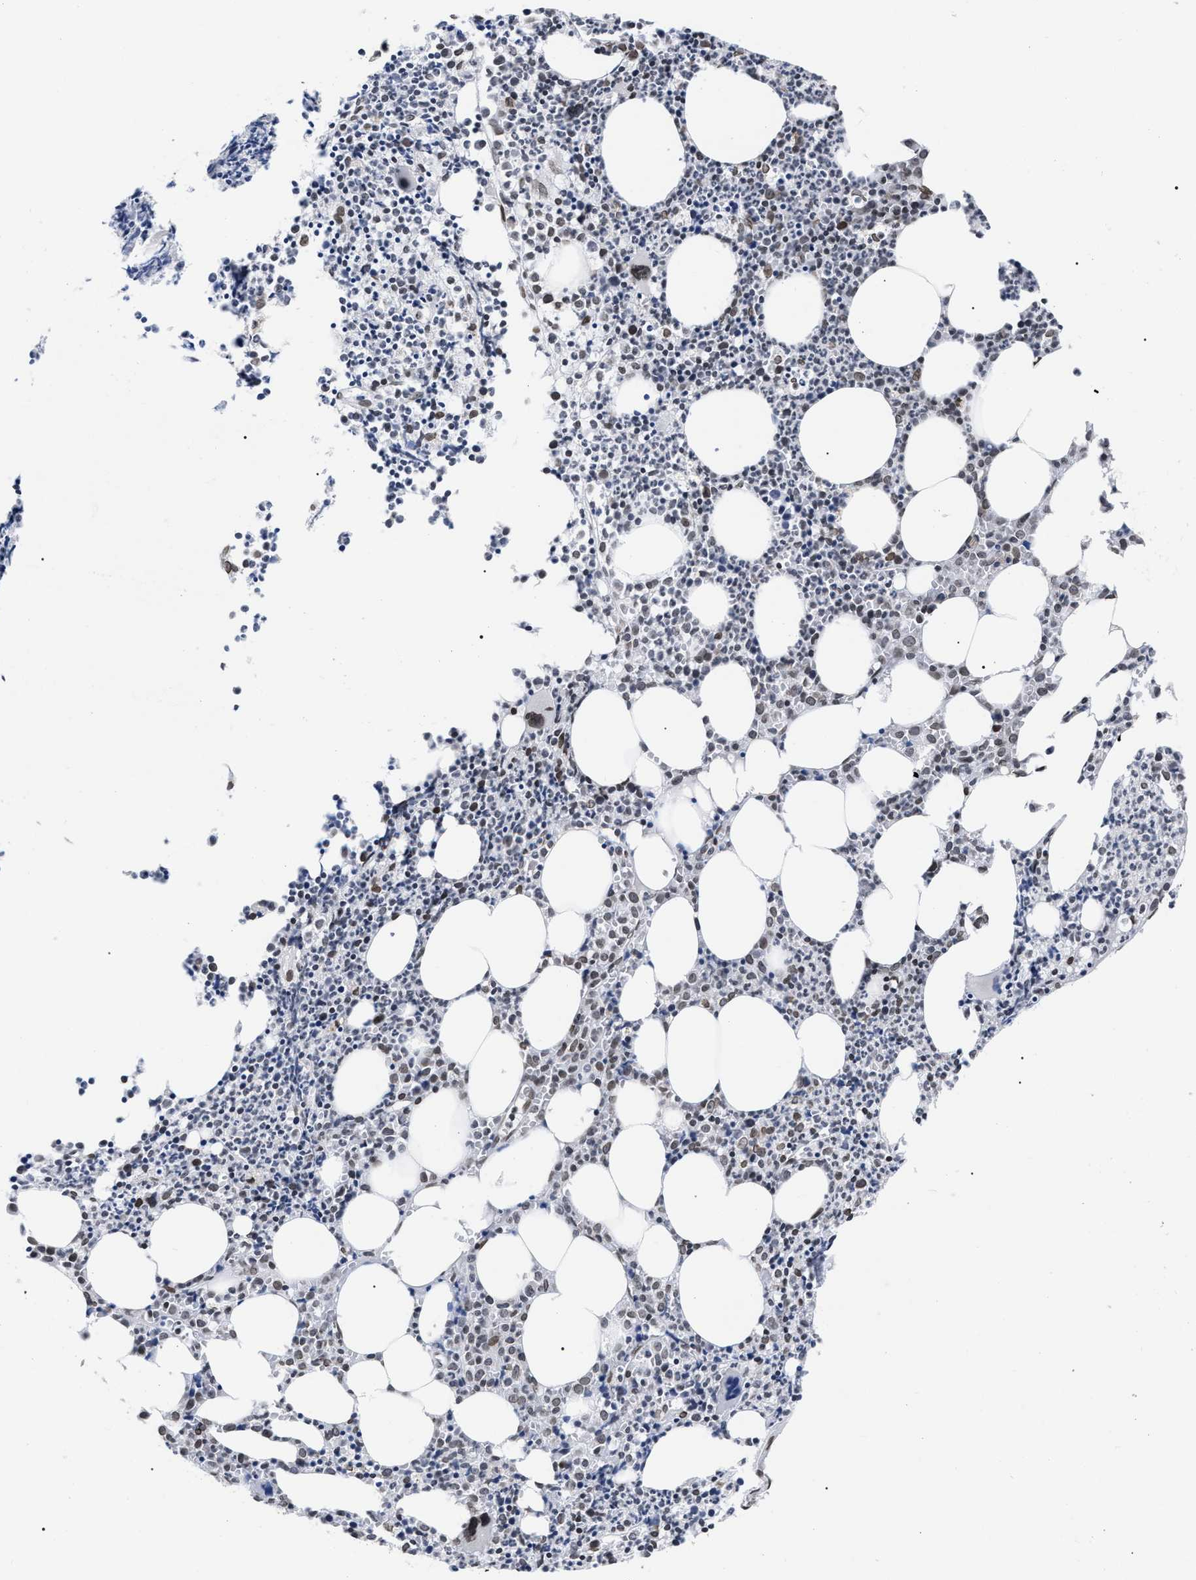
{"staining": {"intensity": "strong", "quantity": "25%-75%", "location": "nuclear"}, "tissue": "bone marrow", "cell_type": "Hematopoietic cells", "image_type": "normal", "snomed": [{"axis": "morphology", "description": "Normal tissue, NOS"}, {"axis": "morphology", "description": "Inflammation, NOS"}, {"axis": "topography", "description": "Bone marrow"}], "caption": "DAB immunohistochemical staining of normal bone marrow displays strong nuclear protein expression in approximately 25%-75% of hematopoietic cells.", "gene": "TPR", "patient": {"sex": "female", "age": 53}}